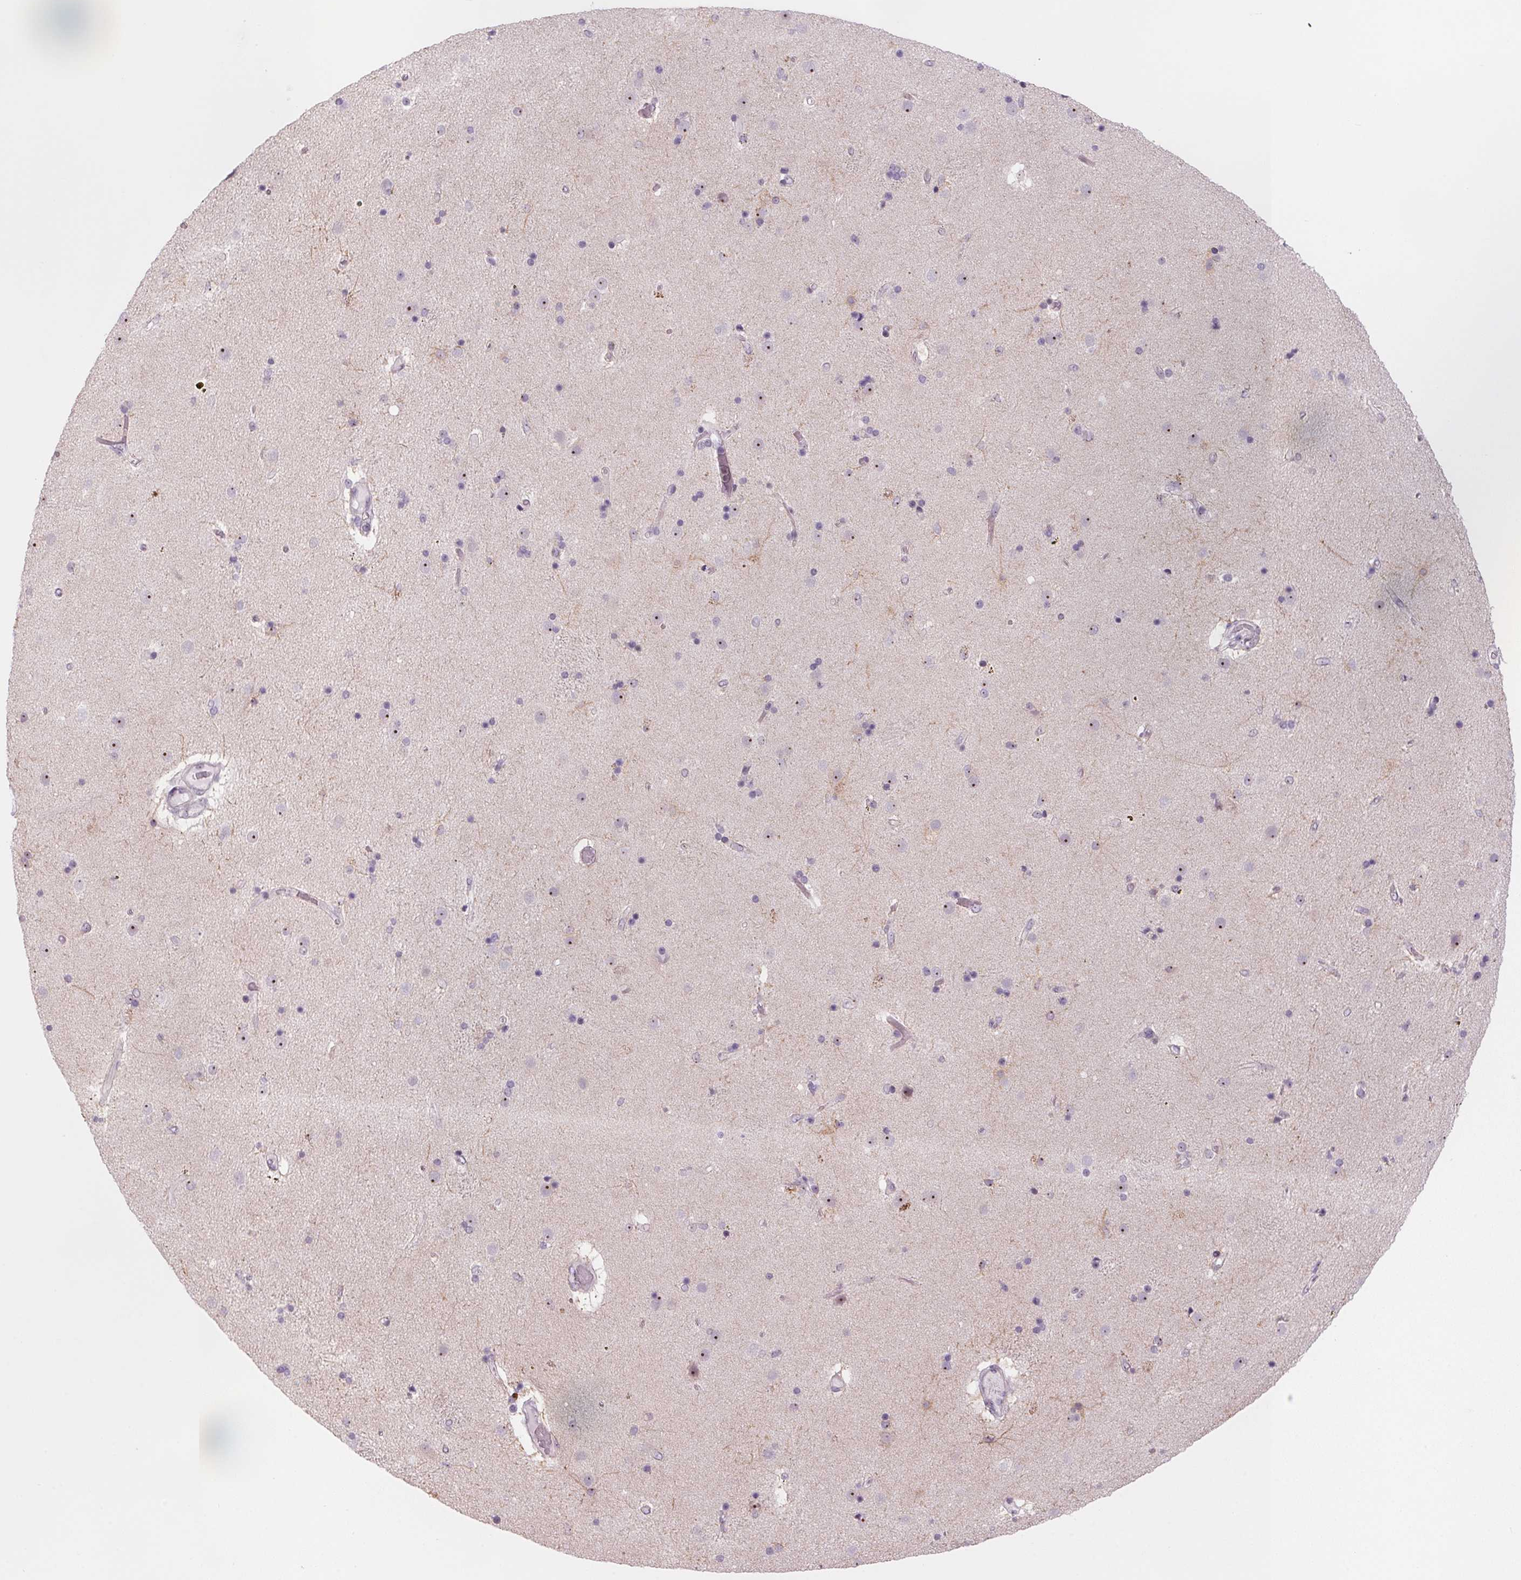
{"staining": {"intensity": "moderate", "quantity": "<25%", "location": "cytoplasmic/membranous"}, "tissue": "caudate", "cell_type": "Glial cells", "image_type": "normal", "snomed": [{"axis": "morphology", "description": "Normal tissue, NOS"}, {"axis": "topography", "description": "Lateral ventricle wall"}], "caption": "Glial cells show low levels of moderate cytoplasmic/membranous staining in approximately <25% of cells in benign human caudate. Using DAB (brown) and hematoxylin (blue) stains, captured at high magnification using brightfield microscopy.", "gene": "DNTTIP2", "patient": {"sex": "female", "age": 71}}